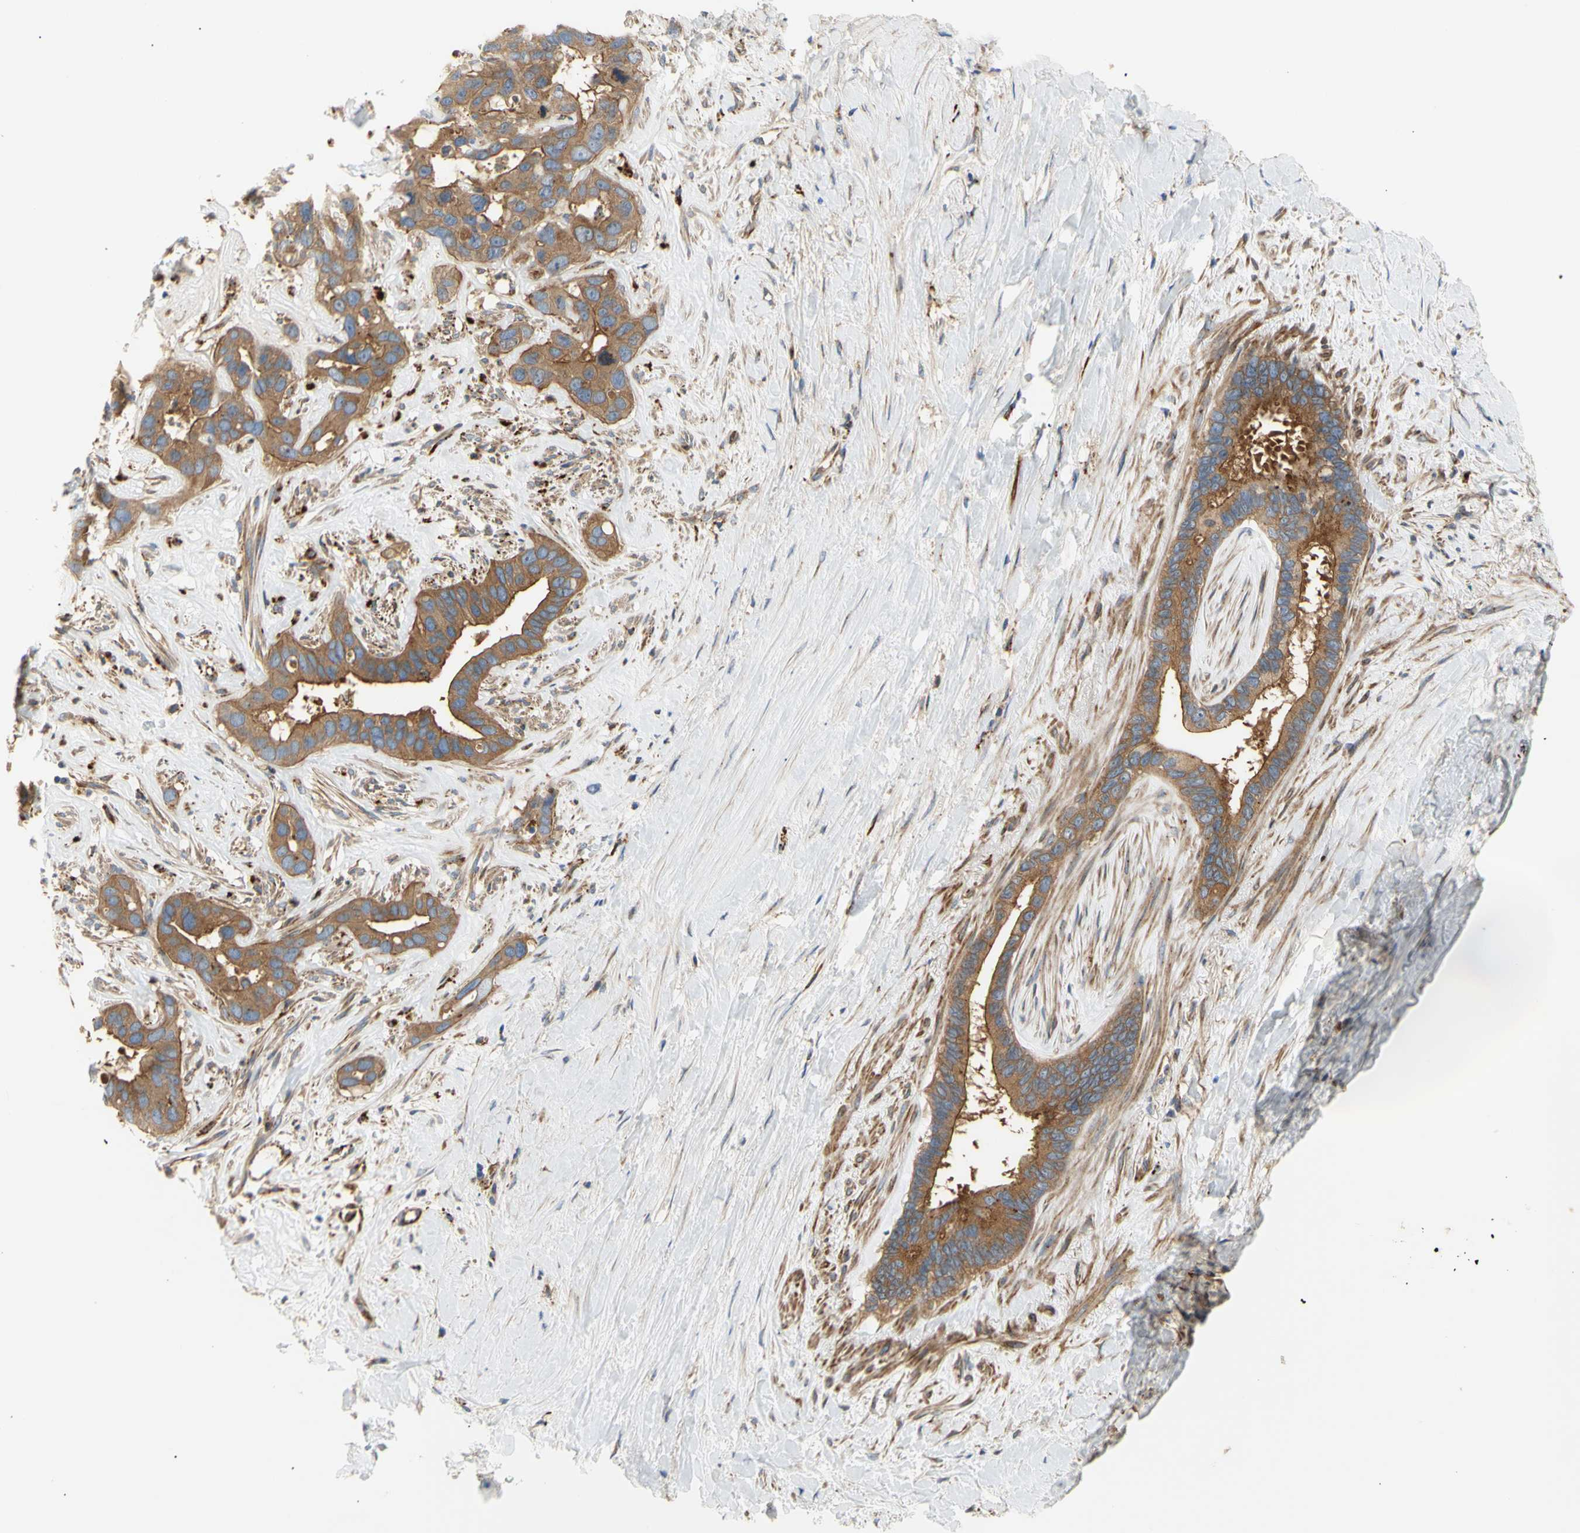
{"staining": {"intensity": "moderate", "quantity": ">75%", "location": "cytoplasmic/membranous"}, "tissue": "liver cancer", "cell_type": "Tumor cells", "image_type": "cancer", "snomed": [{"axis": "morphology", "description": "Cholangiocarcinoma"}, {"axis": "topography", "description": "Liver"}], "caption": "This photomicrograph demonstrates immunohistochemistry staining of liver cancer, with medium moderate cytoplasmic/membranous expression in approximately >75% of tumor cells.", "gene": "TUBG2", "patient": {"sex": "female", "age": 65}}